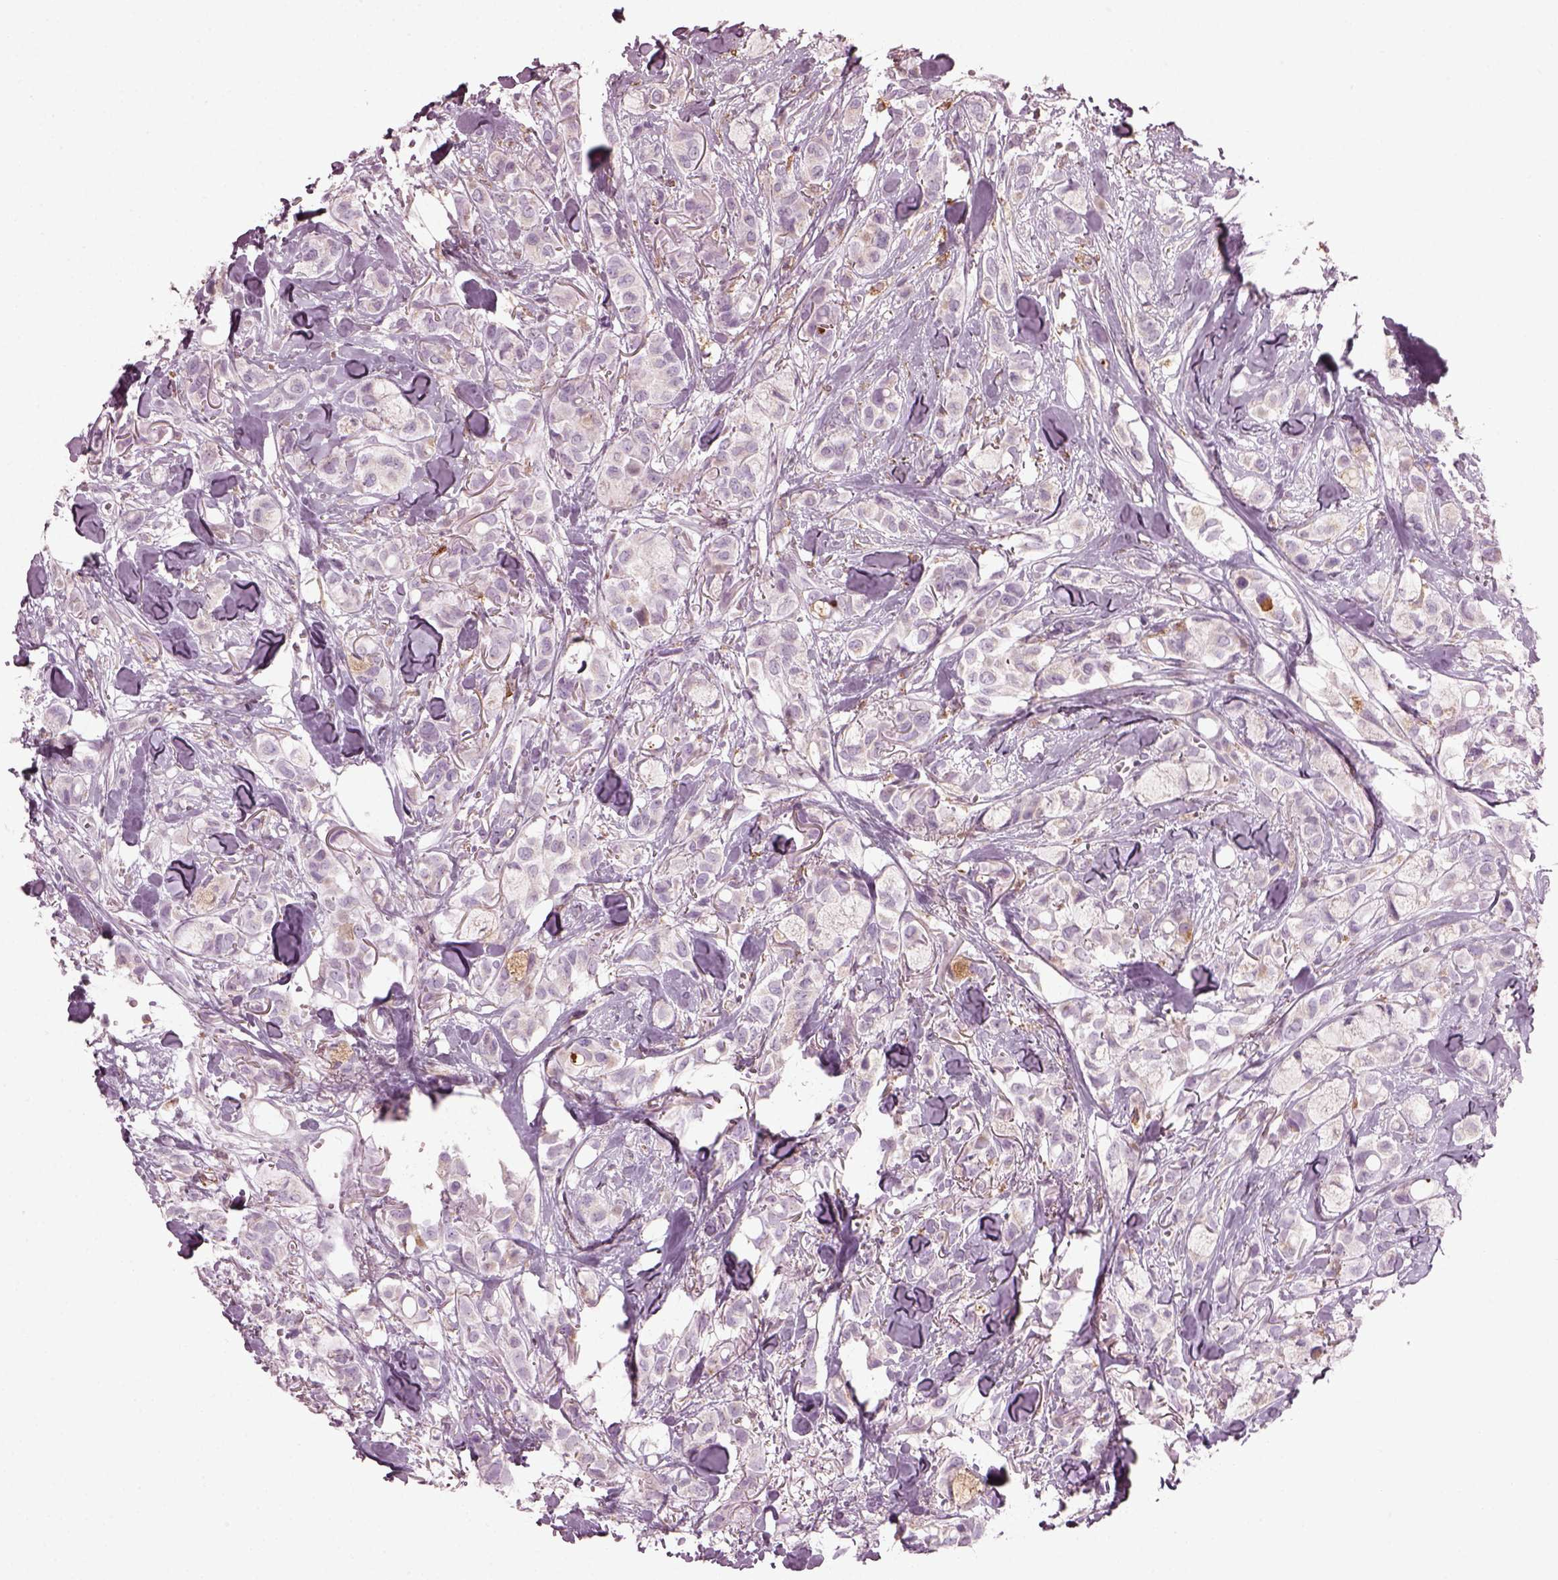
{"staining": {"intensity": "negative", "quantity": "none", "location": "none"}, "tissue": "breast cancer", "cell_type": "Tumor cells", "image_type": "cancer", "snomed": [{"axis": "morphology", "description": "Duct carcinoma"}, {"axis": "topography", "description": "Breast"}], "caption": "An image of human breast cancer (infiltrating ductal carcinoma) is negative for staining in tumor cells. (DAB (3,3'-diaminobenzidine) immunohistochemistry, high magnification).", "gene": "TMEM231", "patient": {"sex": "female", "age": 85}}